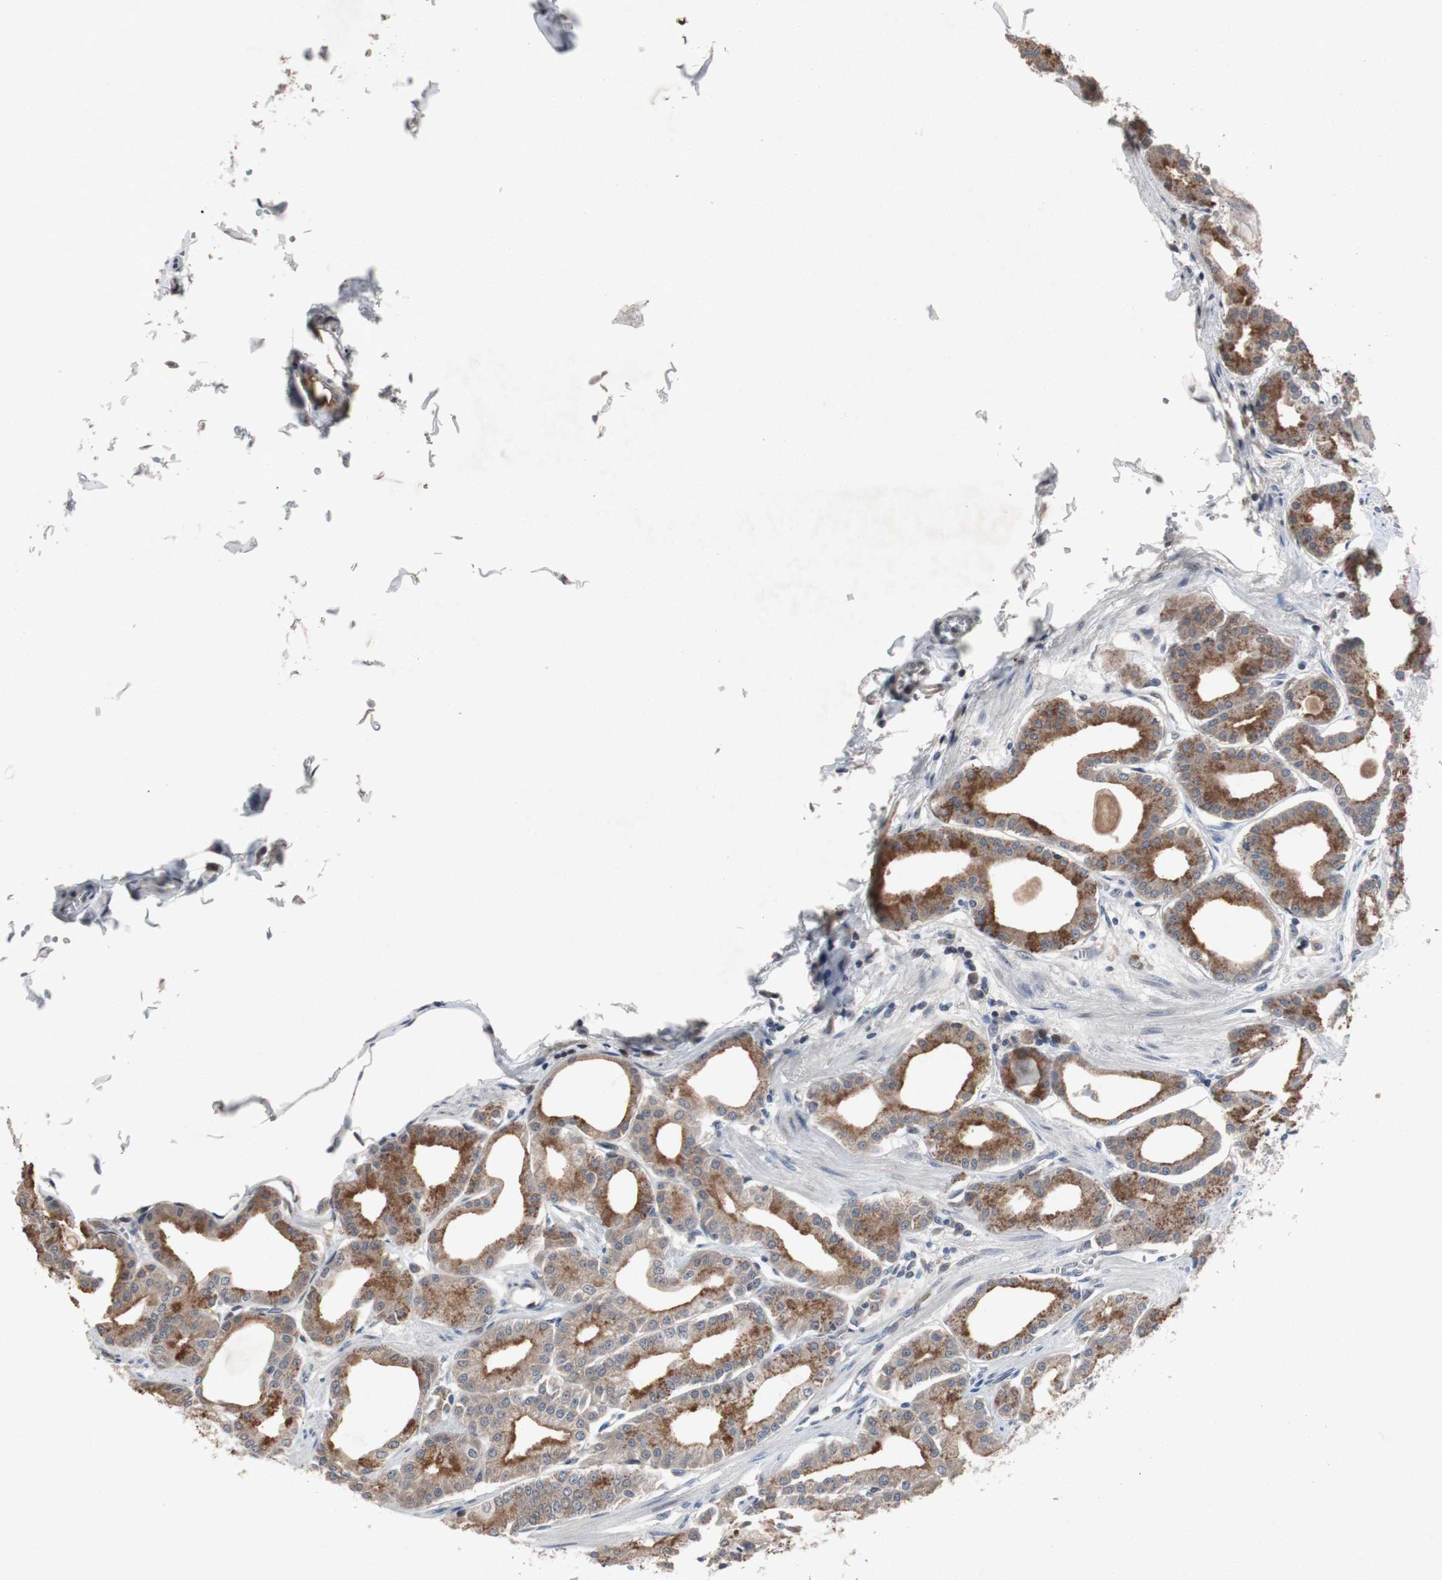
{"staining": {"intensity": "strong", "quantity": "25%-75%", "location": "cytoplasmic/membranous"}, "tissue": "stomach", "cell_type": "Glandular cells", "image_type": "normal", "snomed": [{"axis": "morphology", "description": "Normal tissue, NOS"}, {"axis": "topography", "description": "Stomach, lower"}], "caption": "Stomach stained with DAB (3,3'-diaminobenzidine) immunohistochemistry (IHC) shows high levels of strong cytoplasmic/membranous staining in about 25%-75% of glandular cells. (brown staining indicates protein expression, while blue staining denotes nuclei).", "gene": "TP63", "patient": {"sex": "male", "age": 71}}